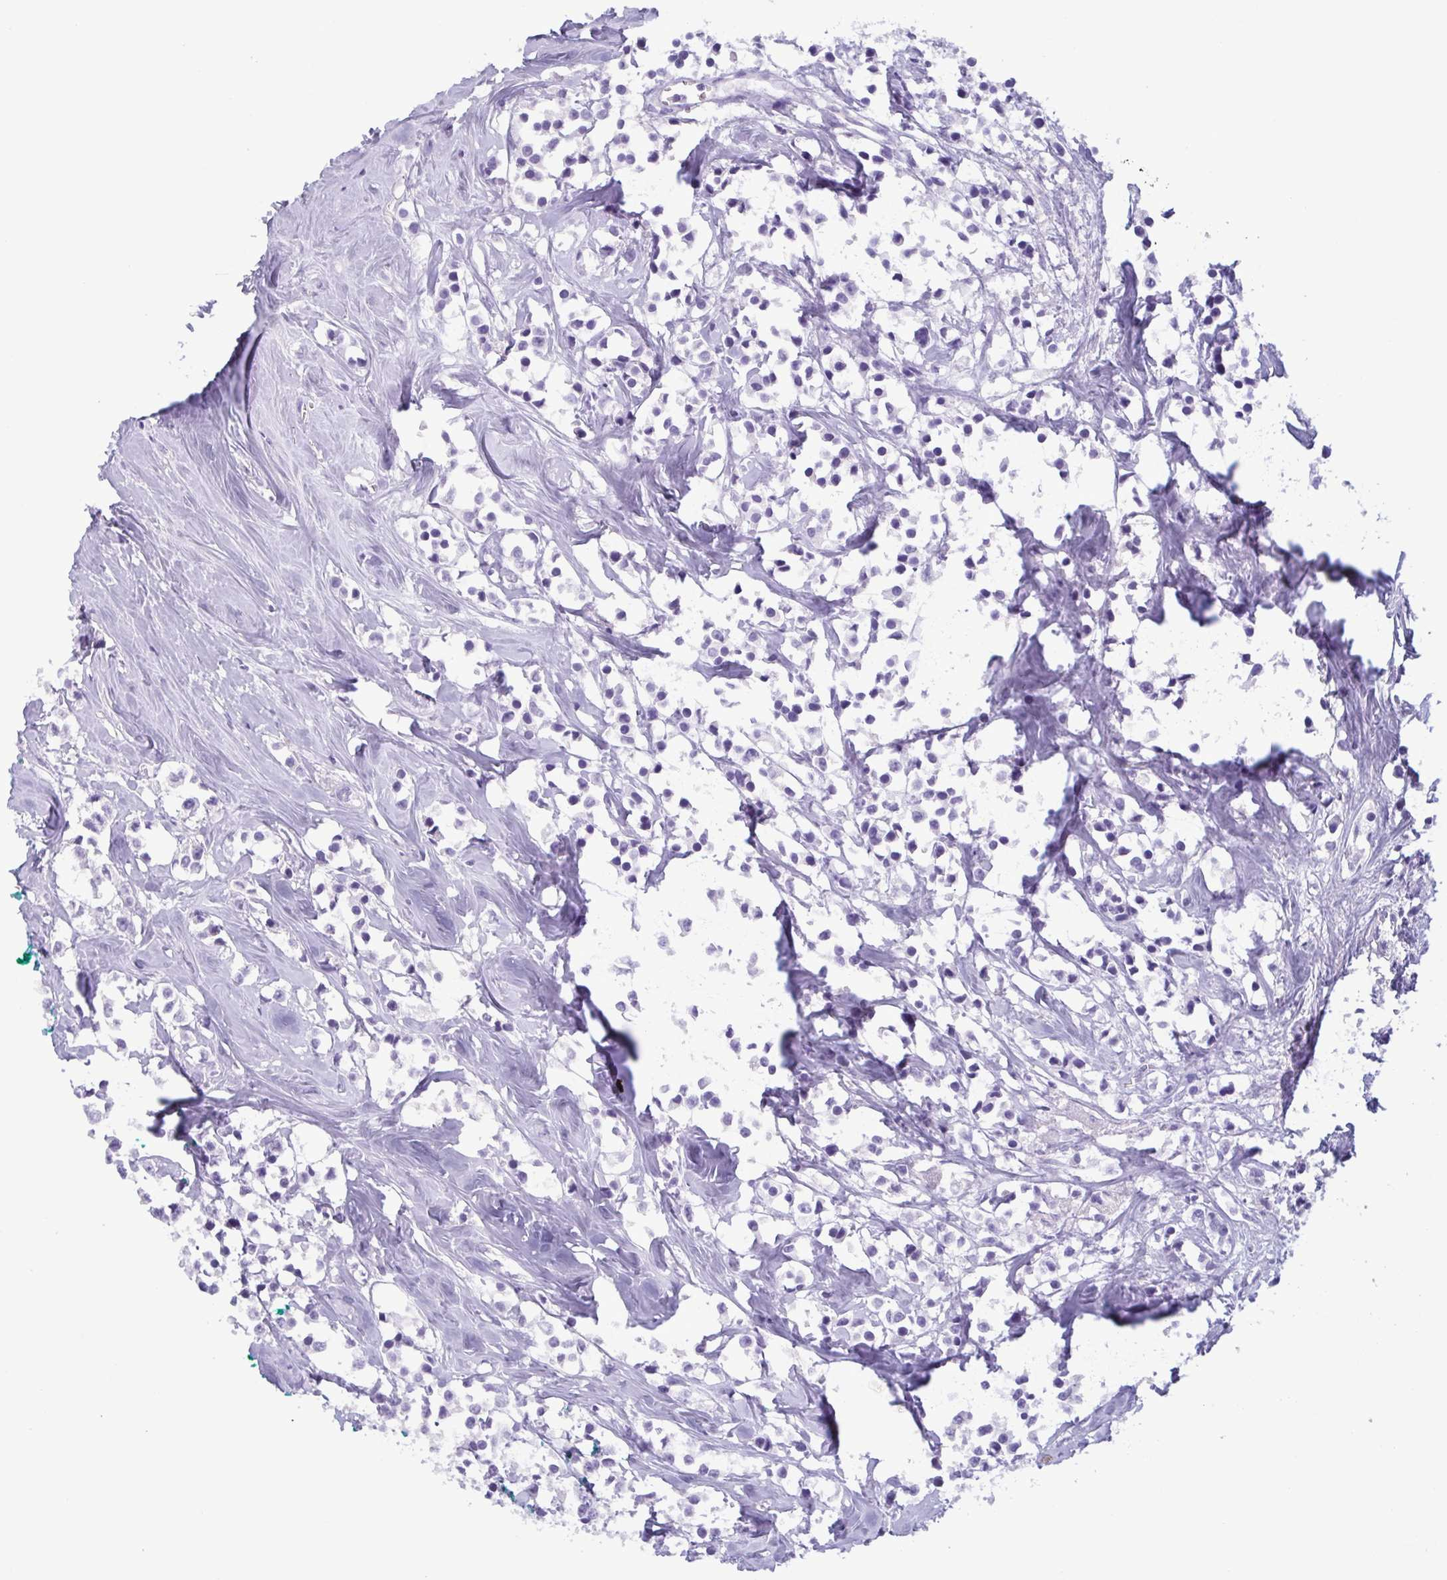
{"staining": {"intensity": "negative", "quantity": "none", "location": "none"}, "tissue": "breast cancer", "cell_type": "Tumor cells", "image_type": "cancer", "snomed": [{"axis": "morphology", "description": "Duct carcinoma"}, {"axis": "topography", "description": "Breast"}], "caption": "An image of breast cancer stained for a protein displays no brown staining in tumor cells.", "gene": "LTF", "patient": {"sex": "female", "age": 80}}